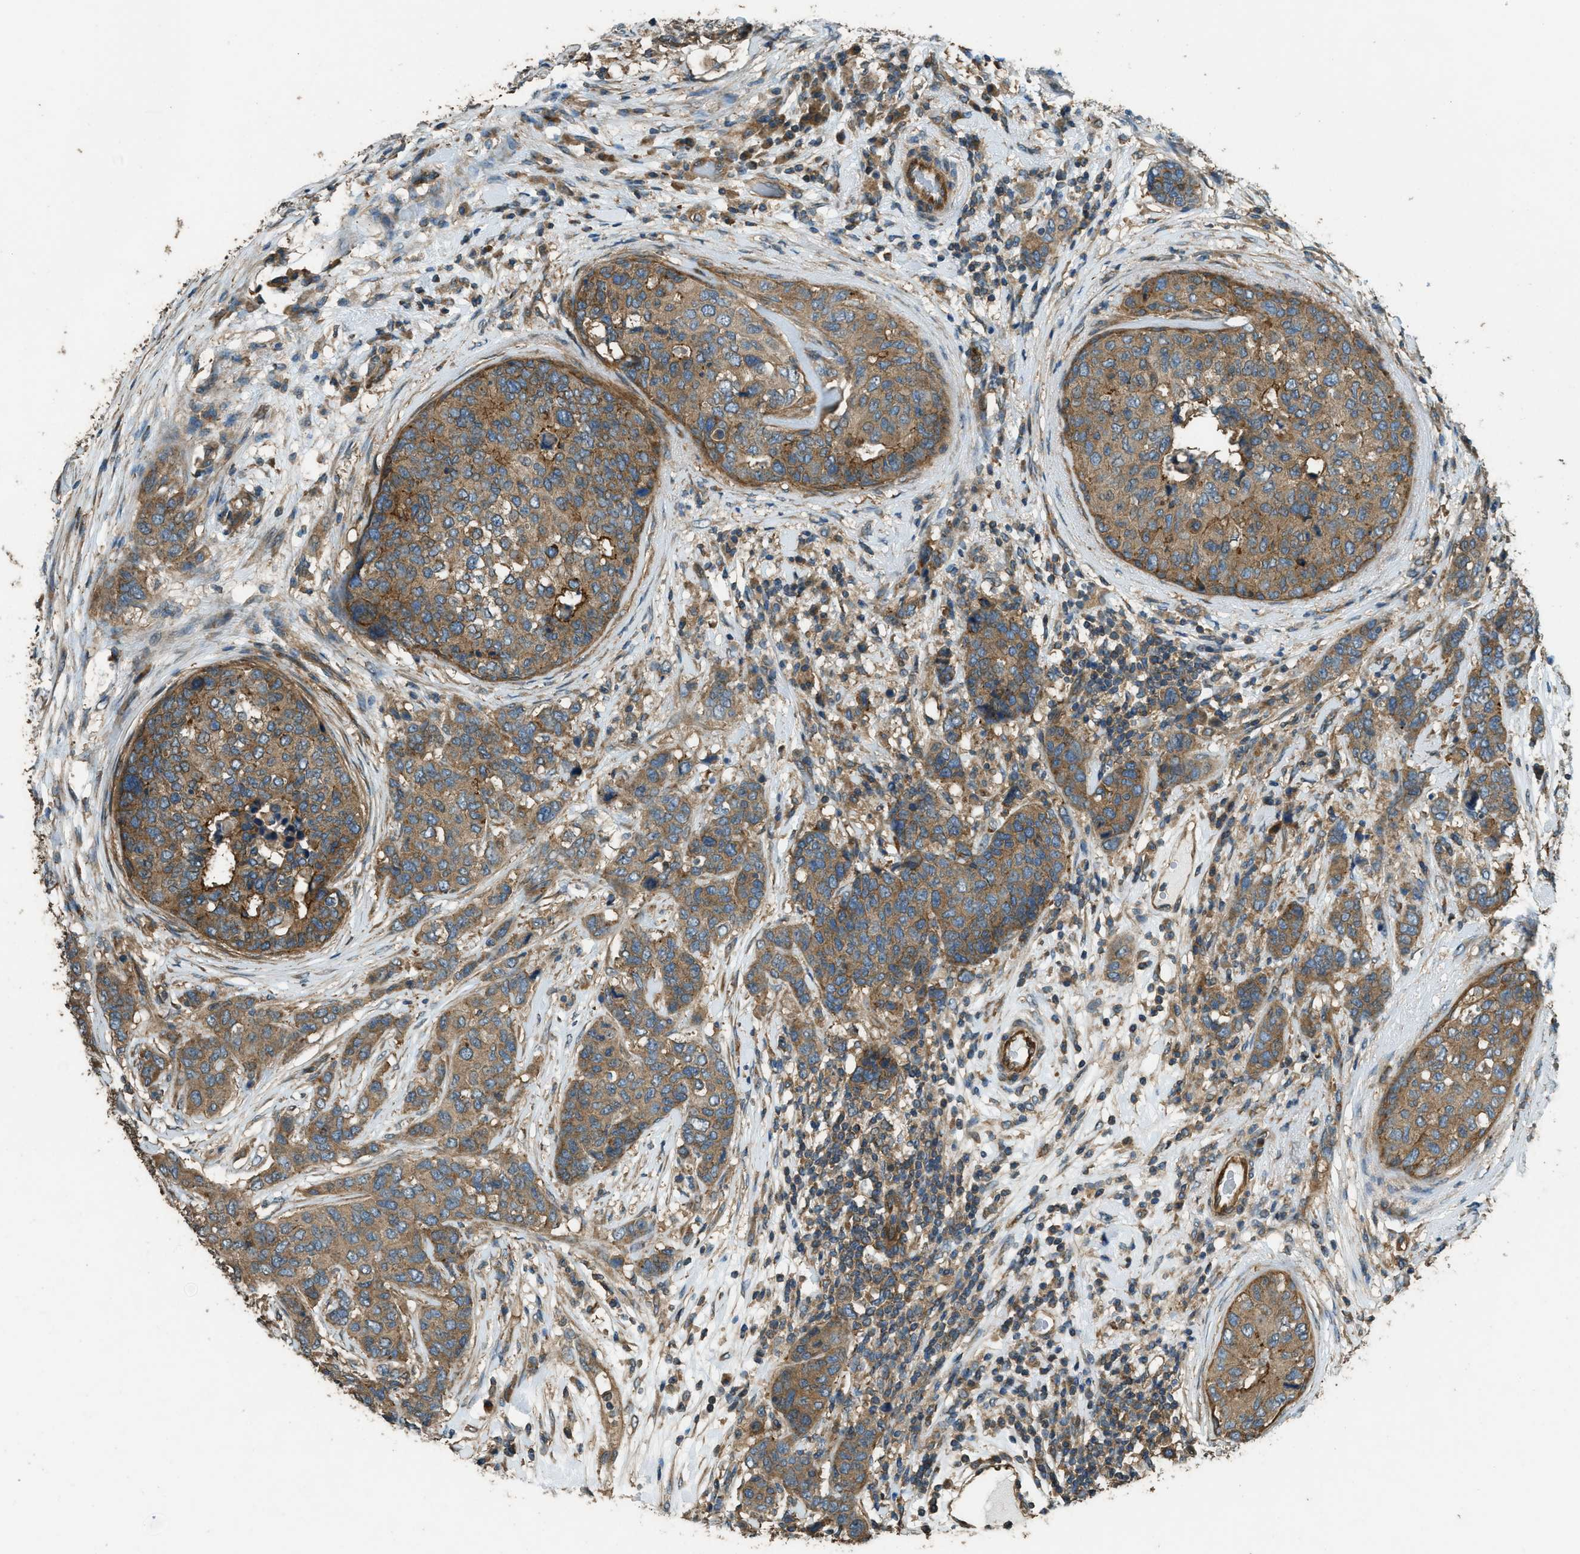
{"staining": {"intensity": "moderate", "quantity": ">75%", "location": "cytoplasmic/membranous"}, "tissue": "breast cancer", "cell_type": "Tumor cells", "image_type": "cancer", "snomed": [{"axis": "morphology", "description": "Lobular carcinoma"}, {"axis": "topography", "description": "Breast"}], "caption": "Protein staining exhibits moderate cytoplasmic/membranous expression in approximately >75% of tumor cells in breast cancer. (DAB IHC, brown staining for protein, blue staining for nuclei).", "gene": "MARS1", "patient": {"sex": "female", "age": 59}}